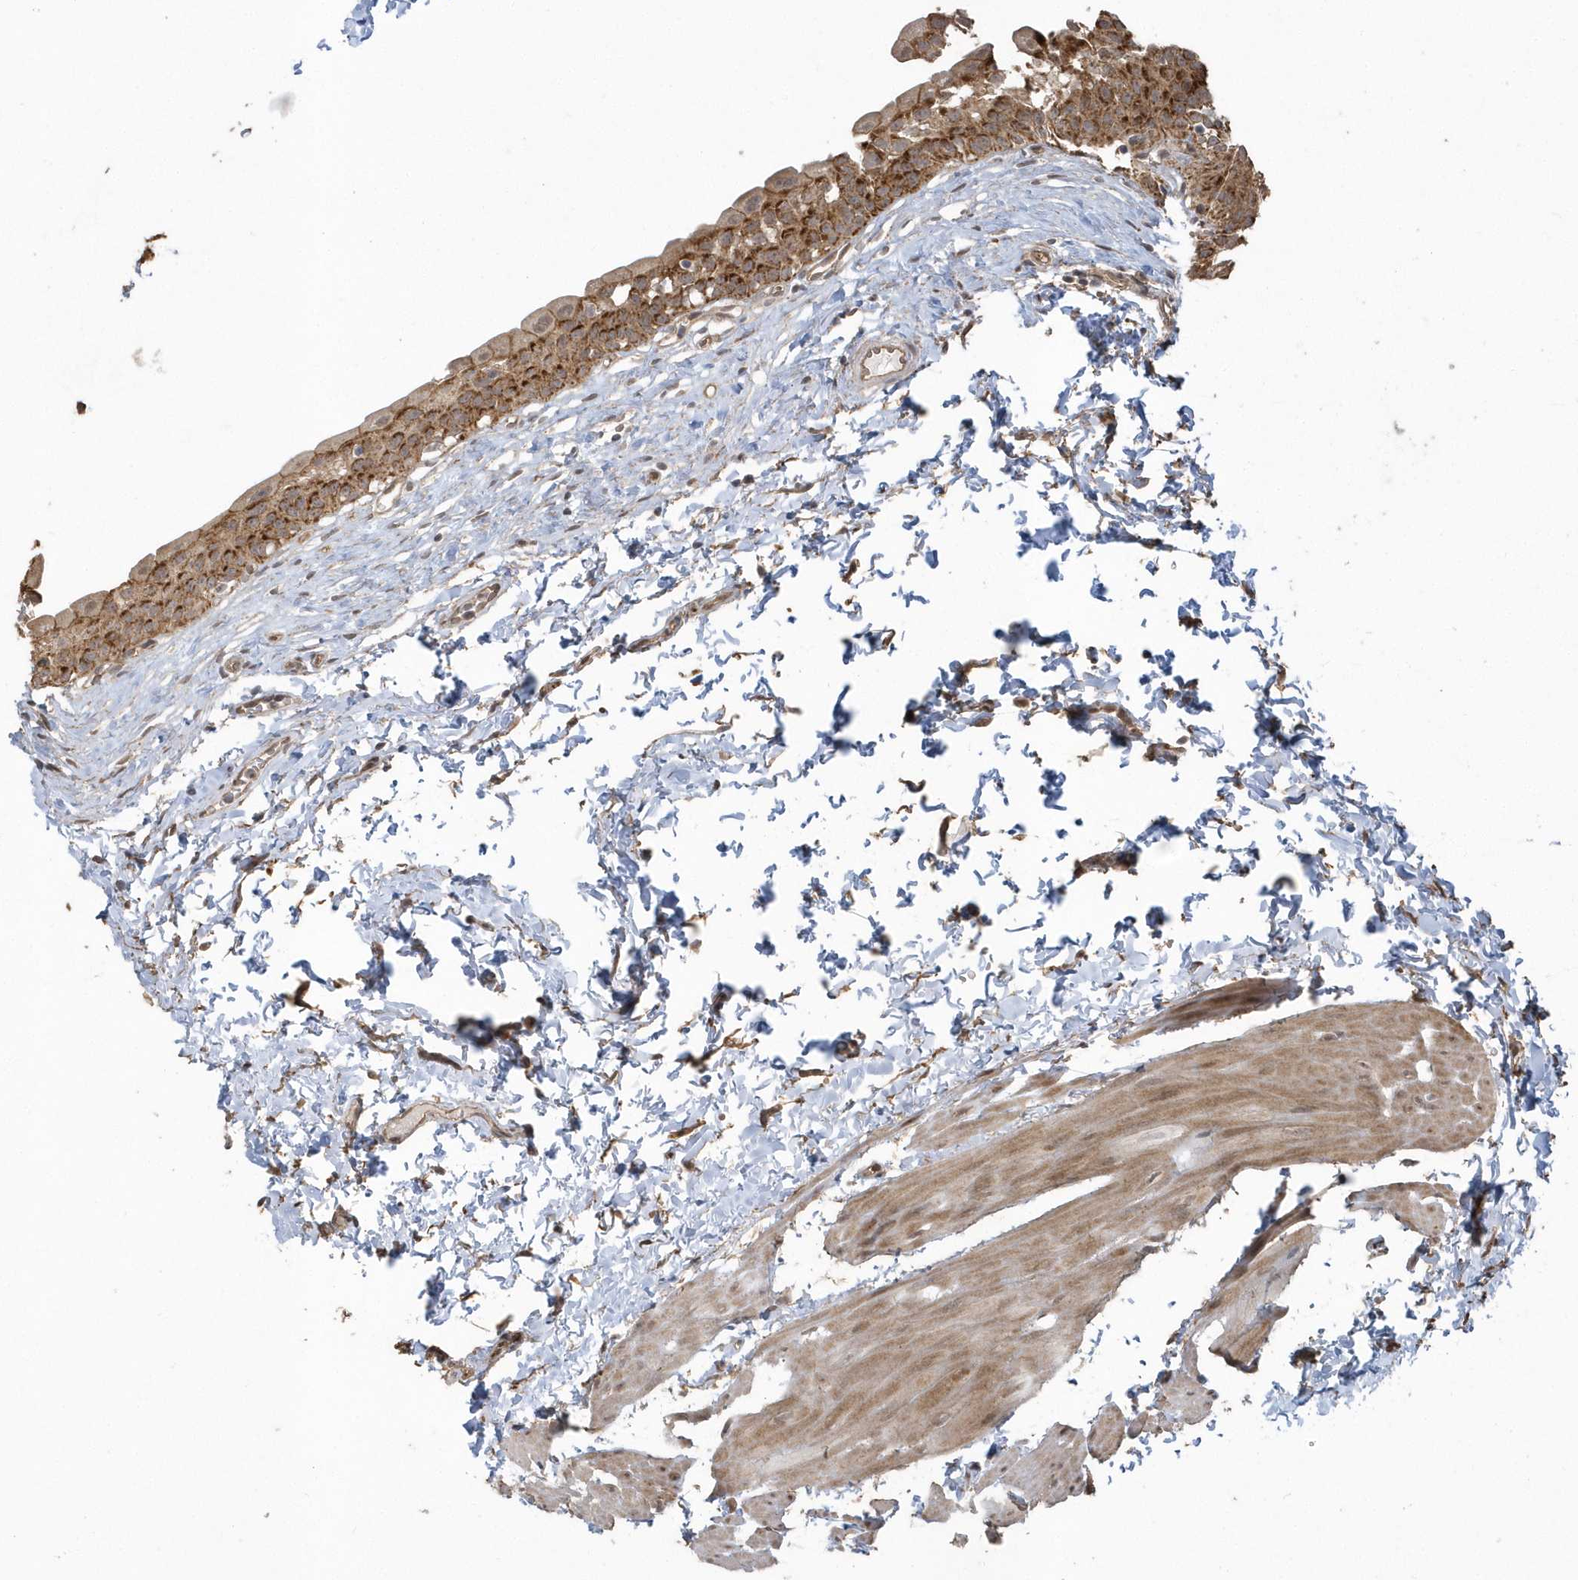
{"staining": {"intensity": "strong", "quantity": ">75%", "location": "cytoplasmic/membranous"}, "tissue": "urinary bladder", "cell_type": "Urothelial cells", "image_type": "normal", "snomed": [{"axis": "morphology", "description": "Normal tissue, NOS"}, {"axis": "topography", "description": "Urinary bladder"}], "caption": "Unremarkable urinary bladder shows strong cytoplasmic/membranous expression in about >75% of urothelial cells.", "gene": "HERPUD1", "patient": {"sex": "male", "age": 51}}